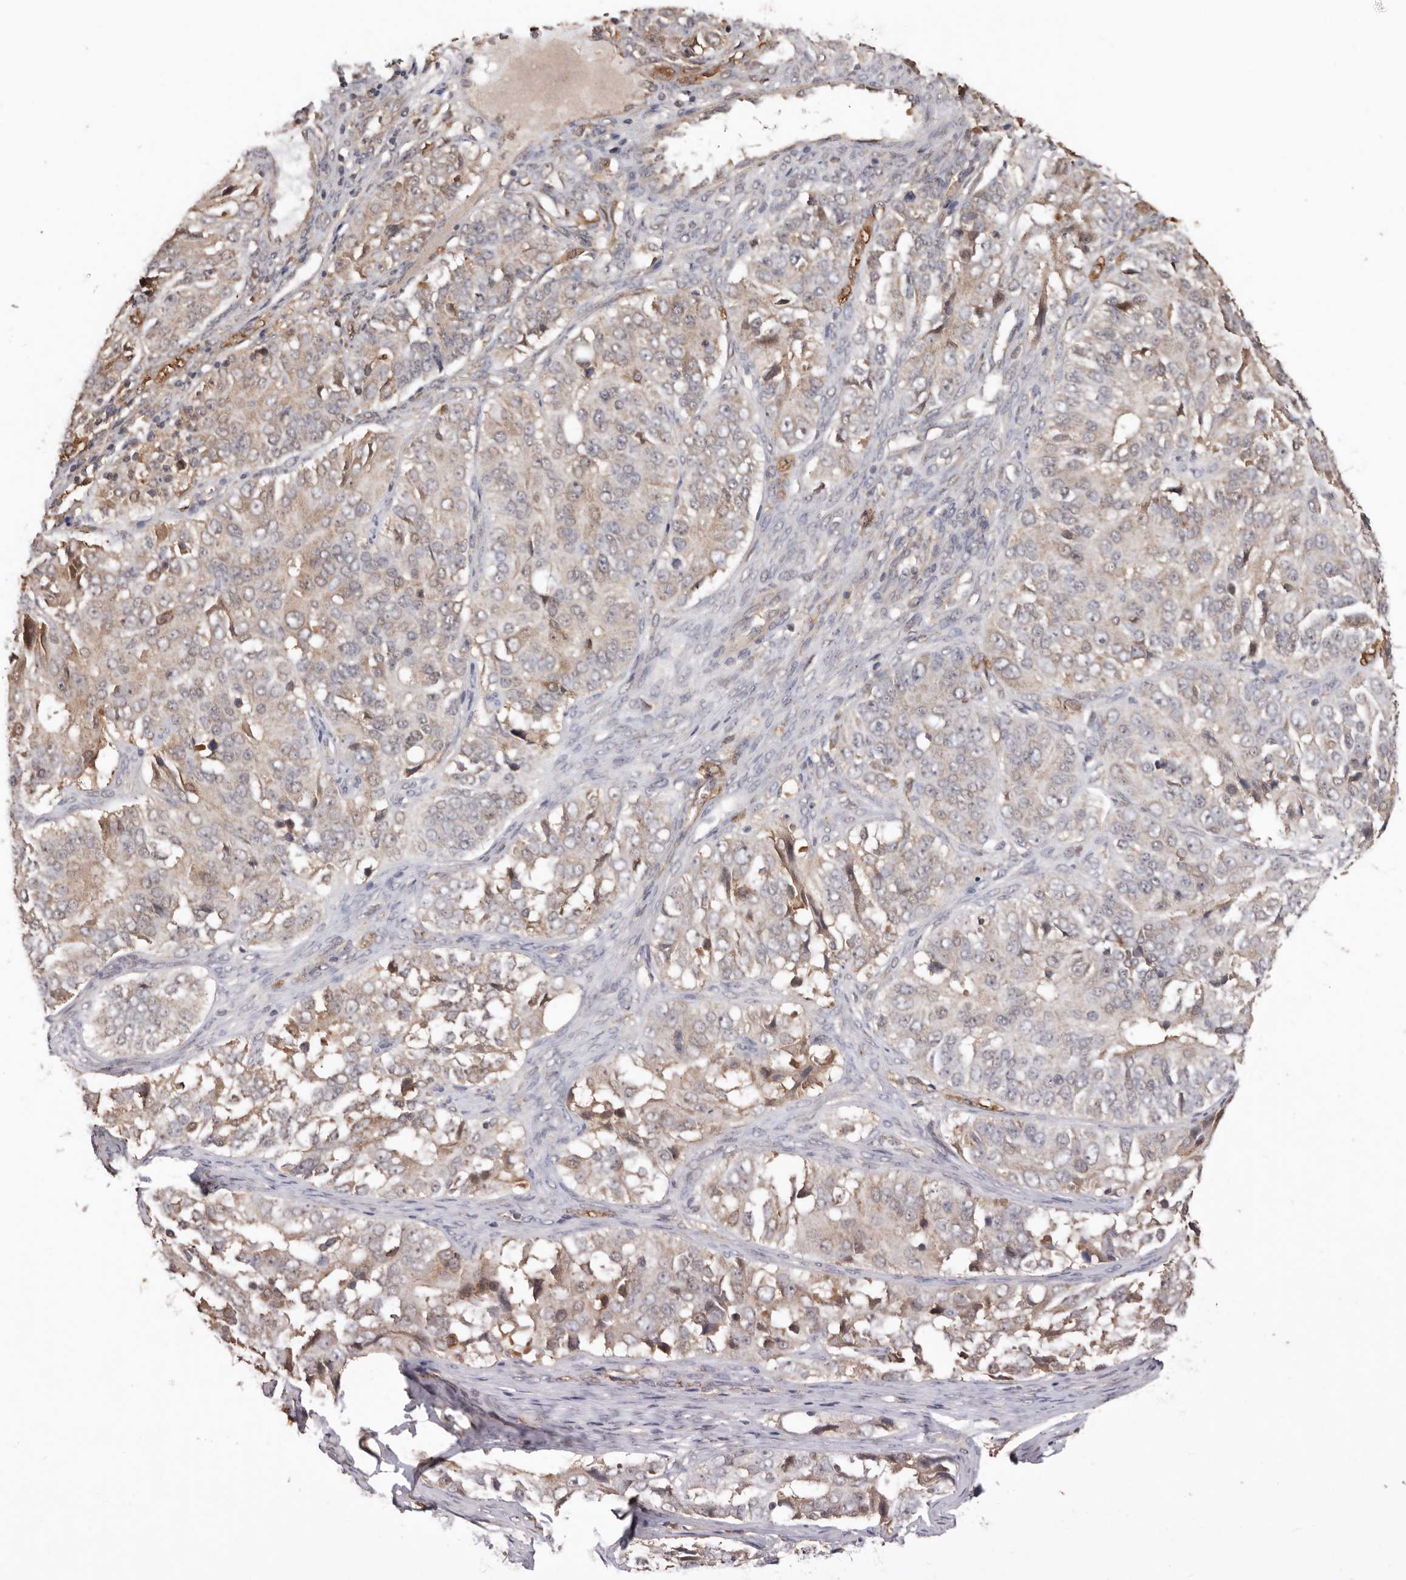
{"staining": {"intensity": "weak", "quantity": ">75%", "location": "cytoplasmic/membranous"}, "tissue": "ovarian cancer", "cell_type": "Tumor cells", "image_type": "cancer", "snomed": [{"axis": "morphology", "description": "Carcinoma, endometroid"}, {"axis": "topography", "description": "Ovary"}], "caption": "Tumor cells show low levels of weak cytoplasmic/membranous positivity in about >75% of cells in human ovarian endometroid carcinoma.", "gene": "RSPO2", "patient": {"sex": "female", "age": 51}}